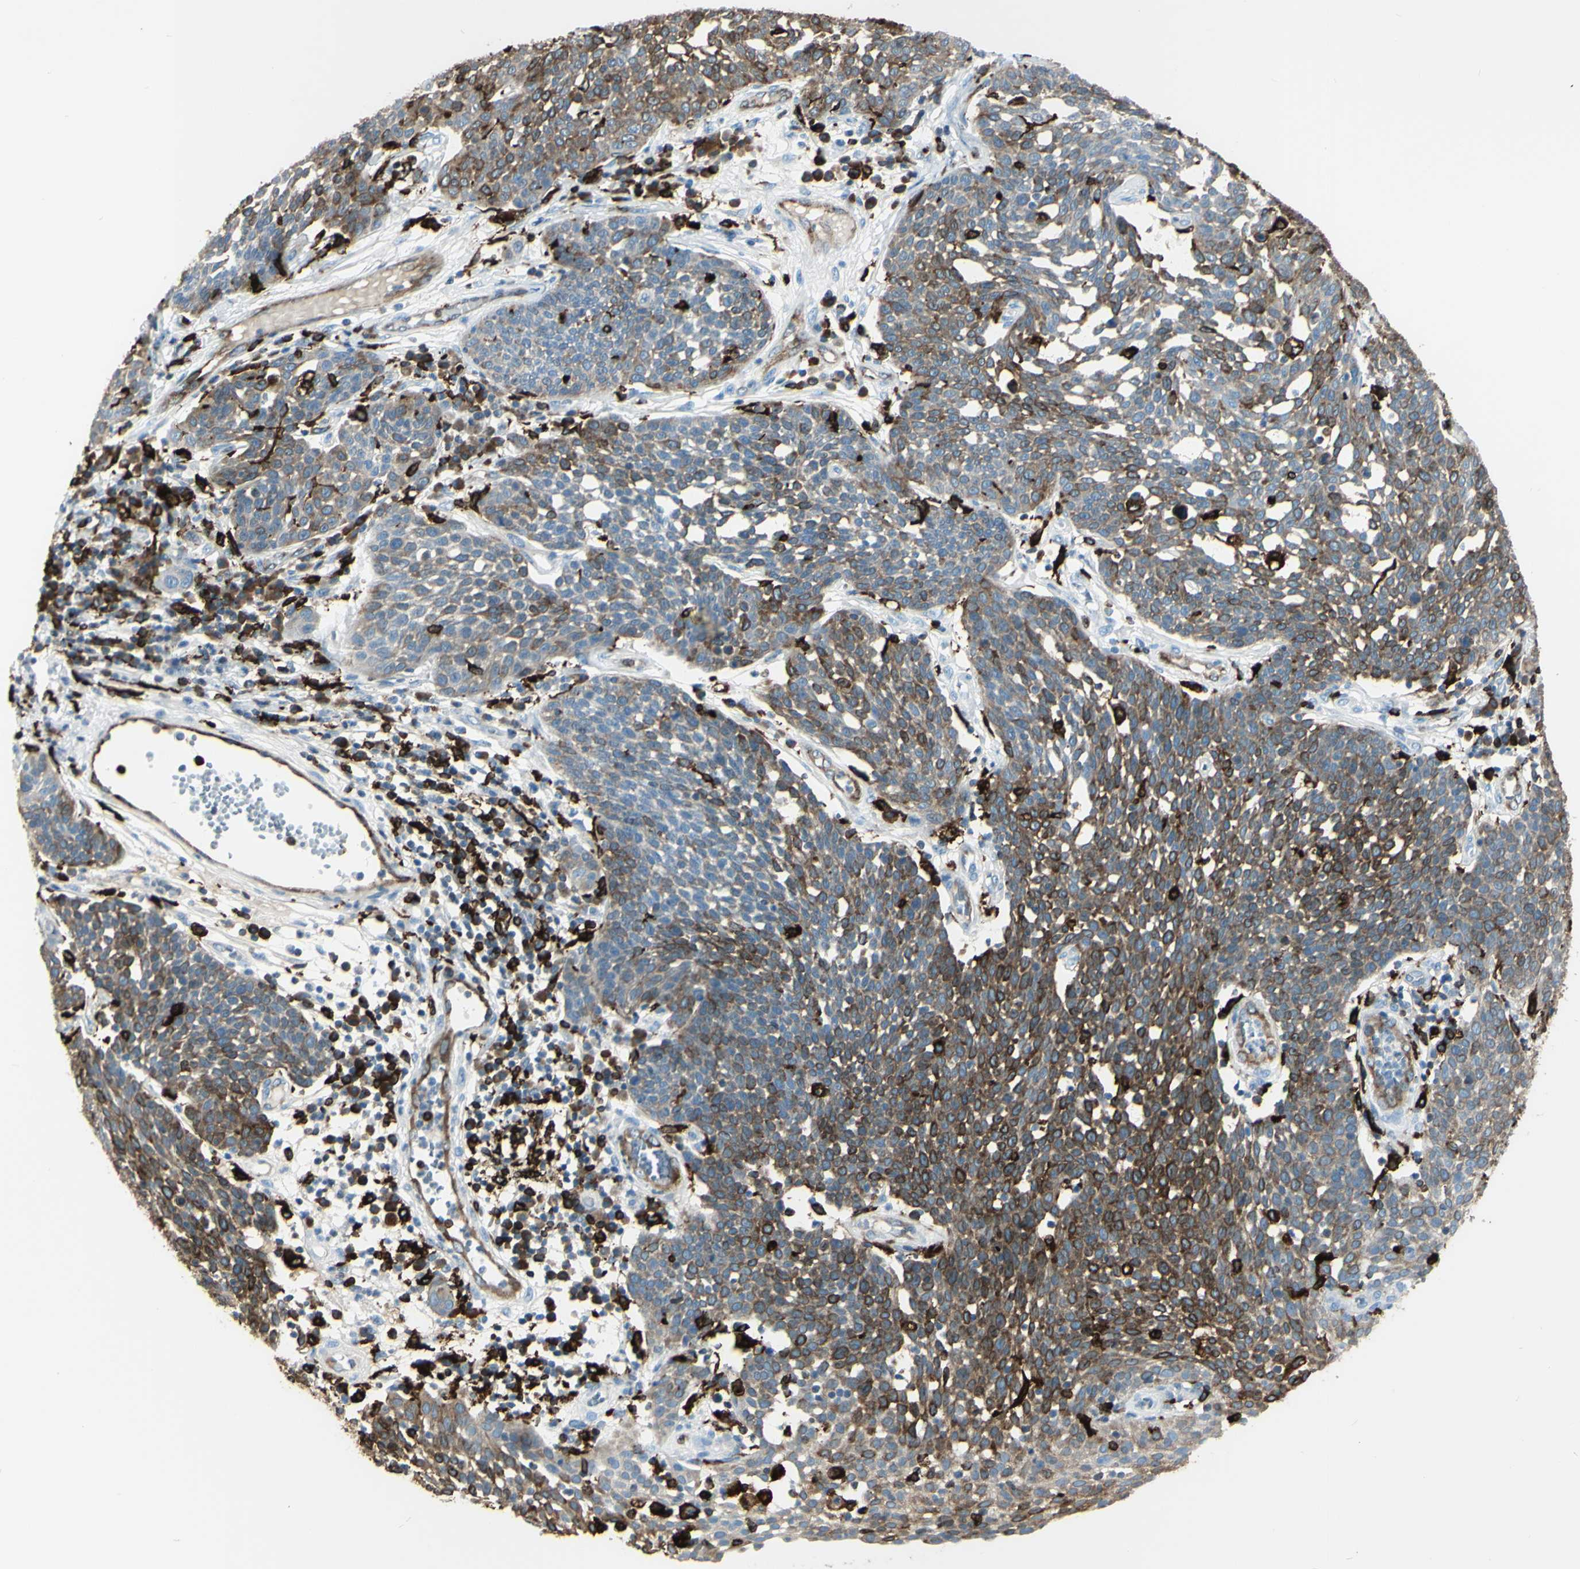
{"staining": {"intensity": "moderate", "quantity": ">75%", "location": "cytoplasmic/membranous"}, "tissue": "cervical cancer", "cell_type": "Tumor cells", "image_type": "cancer", "snomed": [{"axis": "morphology", "description": "Squamous cell carcinoma, NOS"}, {"axis": "topography", "description": "Cervix"}], "caption": "Cervical cancer stained with DAB IHC demonstrates medium levels of moderate cytoplasmic/membranous positivity in approximately >75% of tumor cells. Ihc stains the protein of interest in brown and the nuclei are stained blue.", "gene": "CD74", "patient": {"sex": "female", "age": 34}}